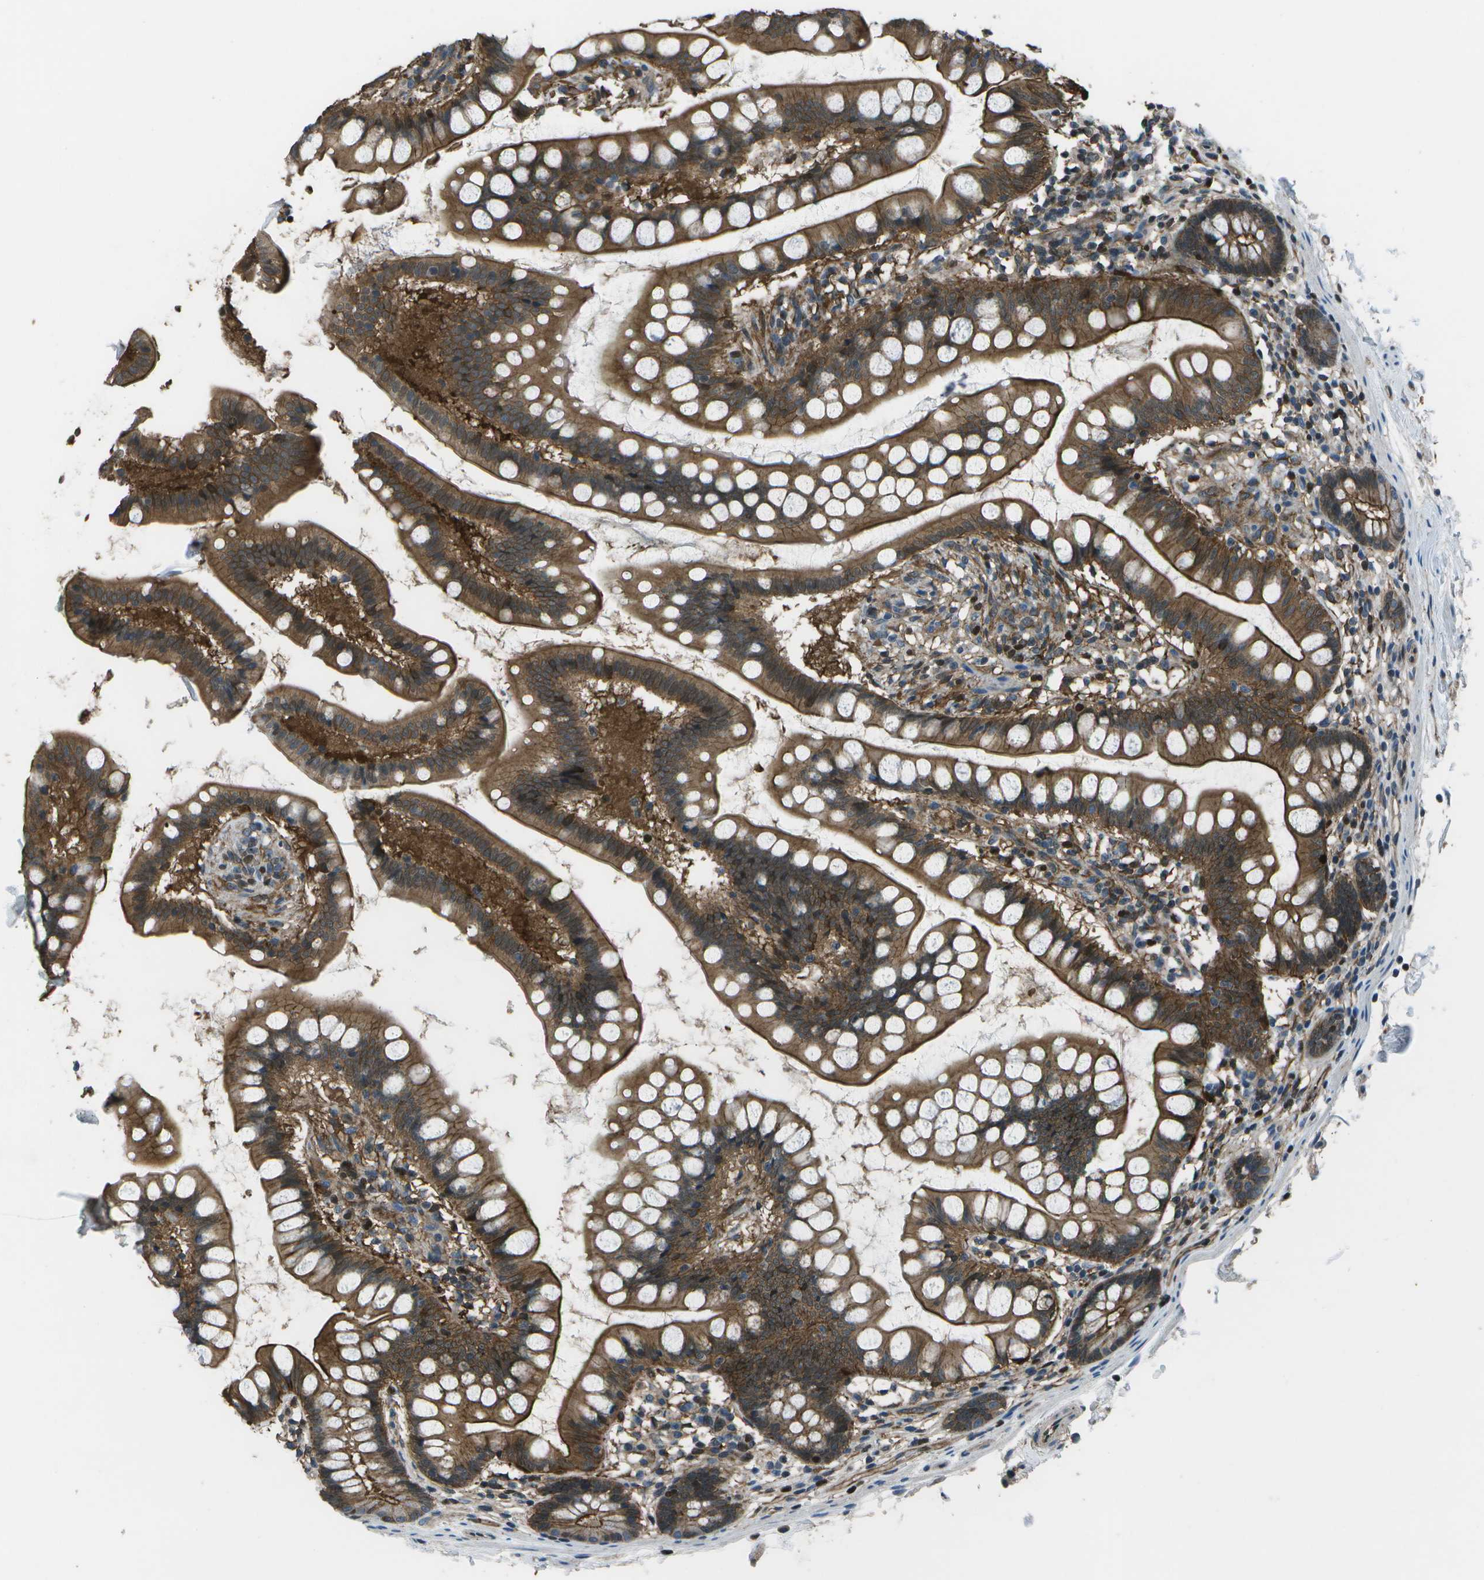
{"staining": {"intensity": "moderate", "quantity": ">75%", "location": "cytoplasmic/membranous"}, "tissue": "small intestine", "cell_type": "Glandular cells", "image_type": "normal", "snomed": [{"axis": "morphology", "description": "Normal tissue, NOS"}, {"axis": "topography", "description": "Small intestine"}], "caption": "Protein staining shows moderate cytoplasmic/membranous staining in about >75% of glandular cells in unremarkable small intestine.", "gene": "PDLIM1", "patient": {"sex": "female", "age": 84}}